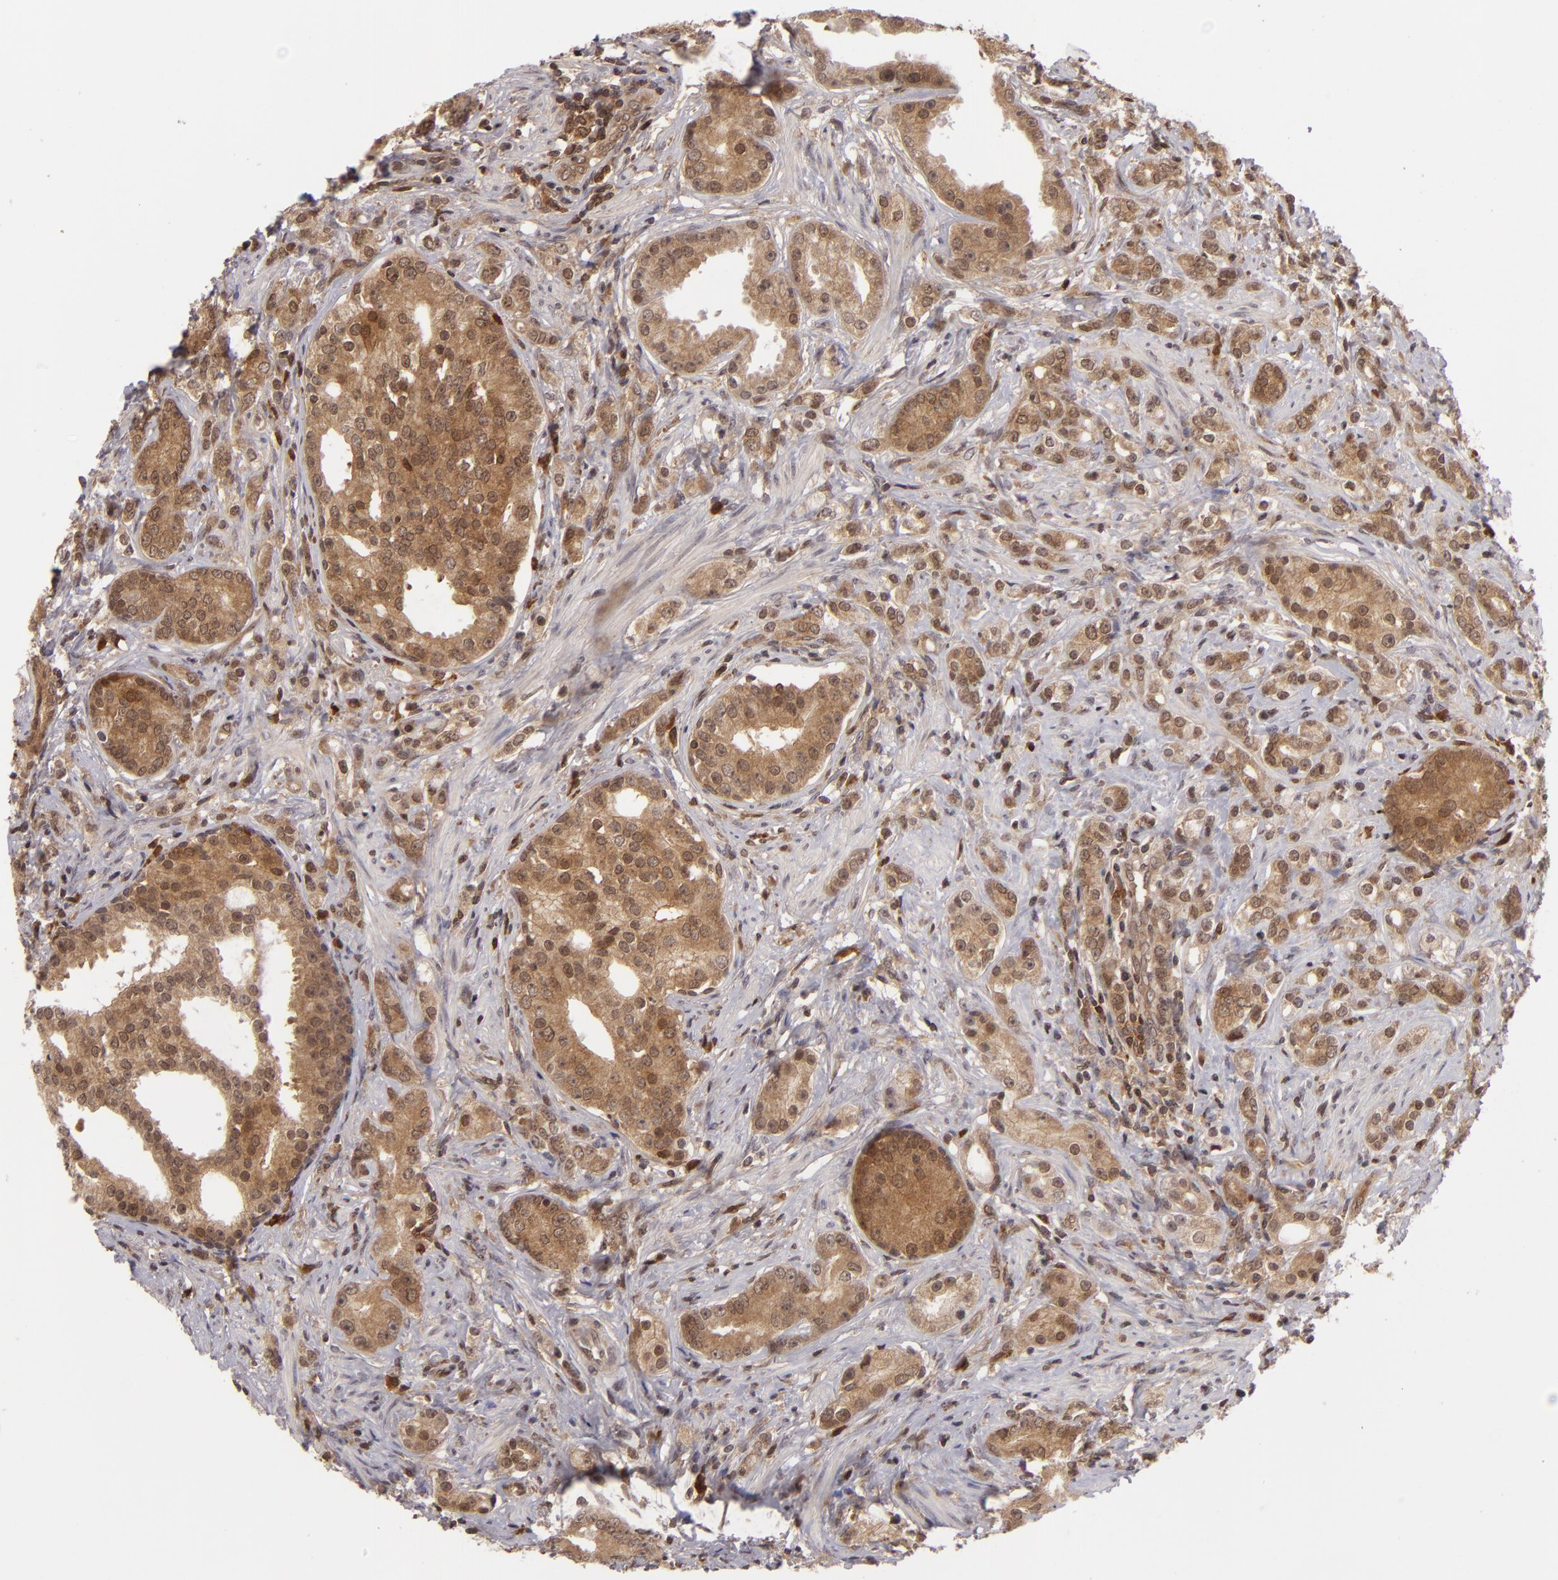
{"staining": {"intensity": "moderate", "quantity": ">75%", "location": "cytoplasmic/membranous"}, "tissue": "prostate cancer", "cell_type": "Tumor cells", "image_type": "cancer", "snomed": [{"axis": "morphology", "description": "Adenocarcinoma, Medium grade"}, {"axis": "topography", "description": "Prostate"}], "caption": "Prostate cancer stained with DAB immunohistochemistry (IHC) displays medium levels of moderate cytoplasmic/membranous staining in about >75% of tumor cells. Immunohistochemistry (ihc) stains the protein of interest in brown and the nuclei are stained blue.", "gene": "ZBTB33", "patient": {"sex": "male", "age": 59}}